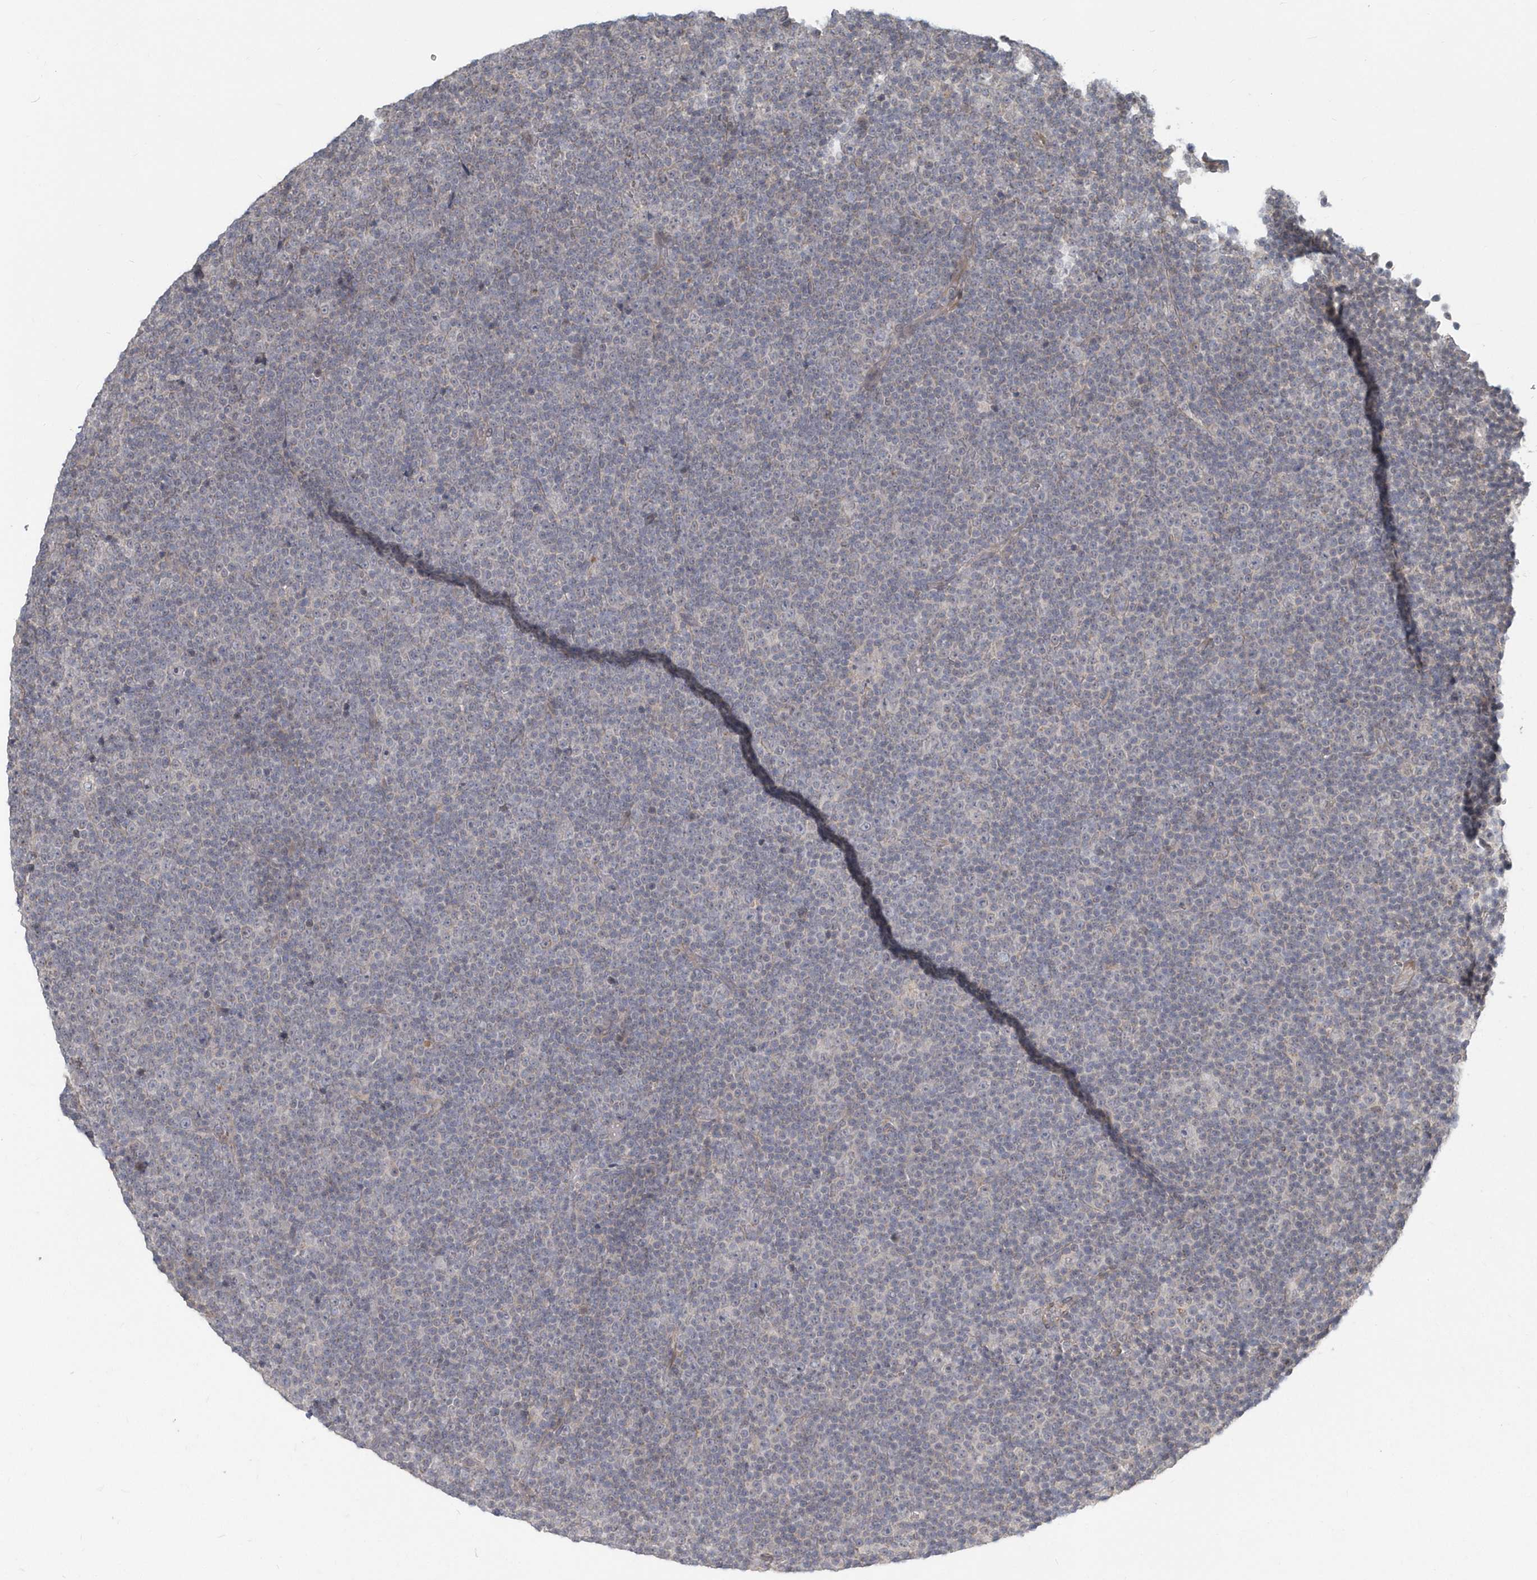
{"staining": {"intensity": "negative", "quantity": "none", "location": "none"}, "tissue": "lymphoma", "cell_type": "Tumor cells", "image_type": "cancer", "snomed": [{"axis": "morphology", "description": "Malignant lymphoma, non-Hodgkin's type, Low grade"}, {"axis": "topography", "description": "Lymph node"}], "caption": "An image of lymphoma stained for a protein demonstrates no brown staining in tumor cells. (IHC, brightfield microscopy, high magnification).", "gene": "NAPB", "patient": {"sex": "female", "age": 67}}